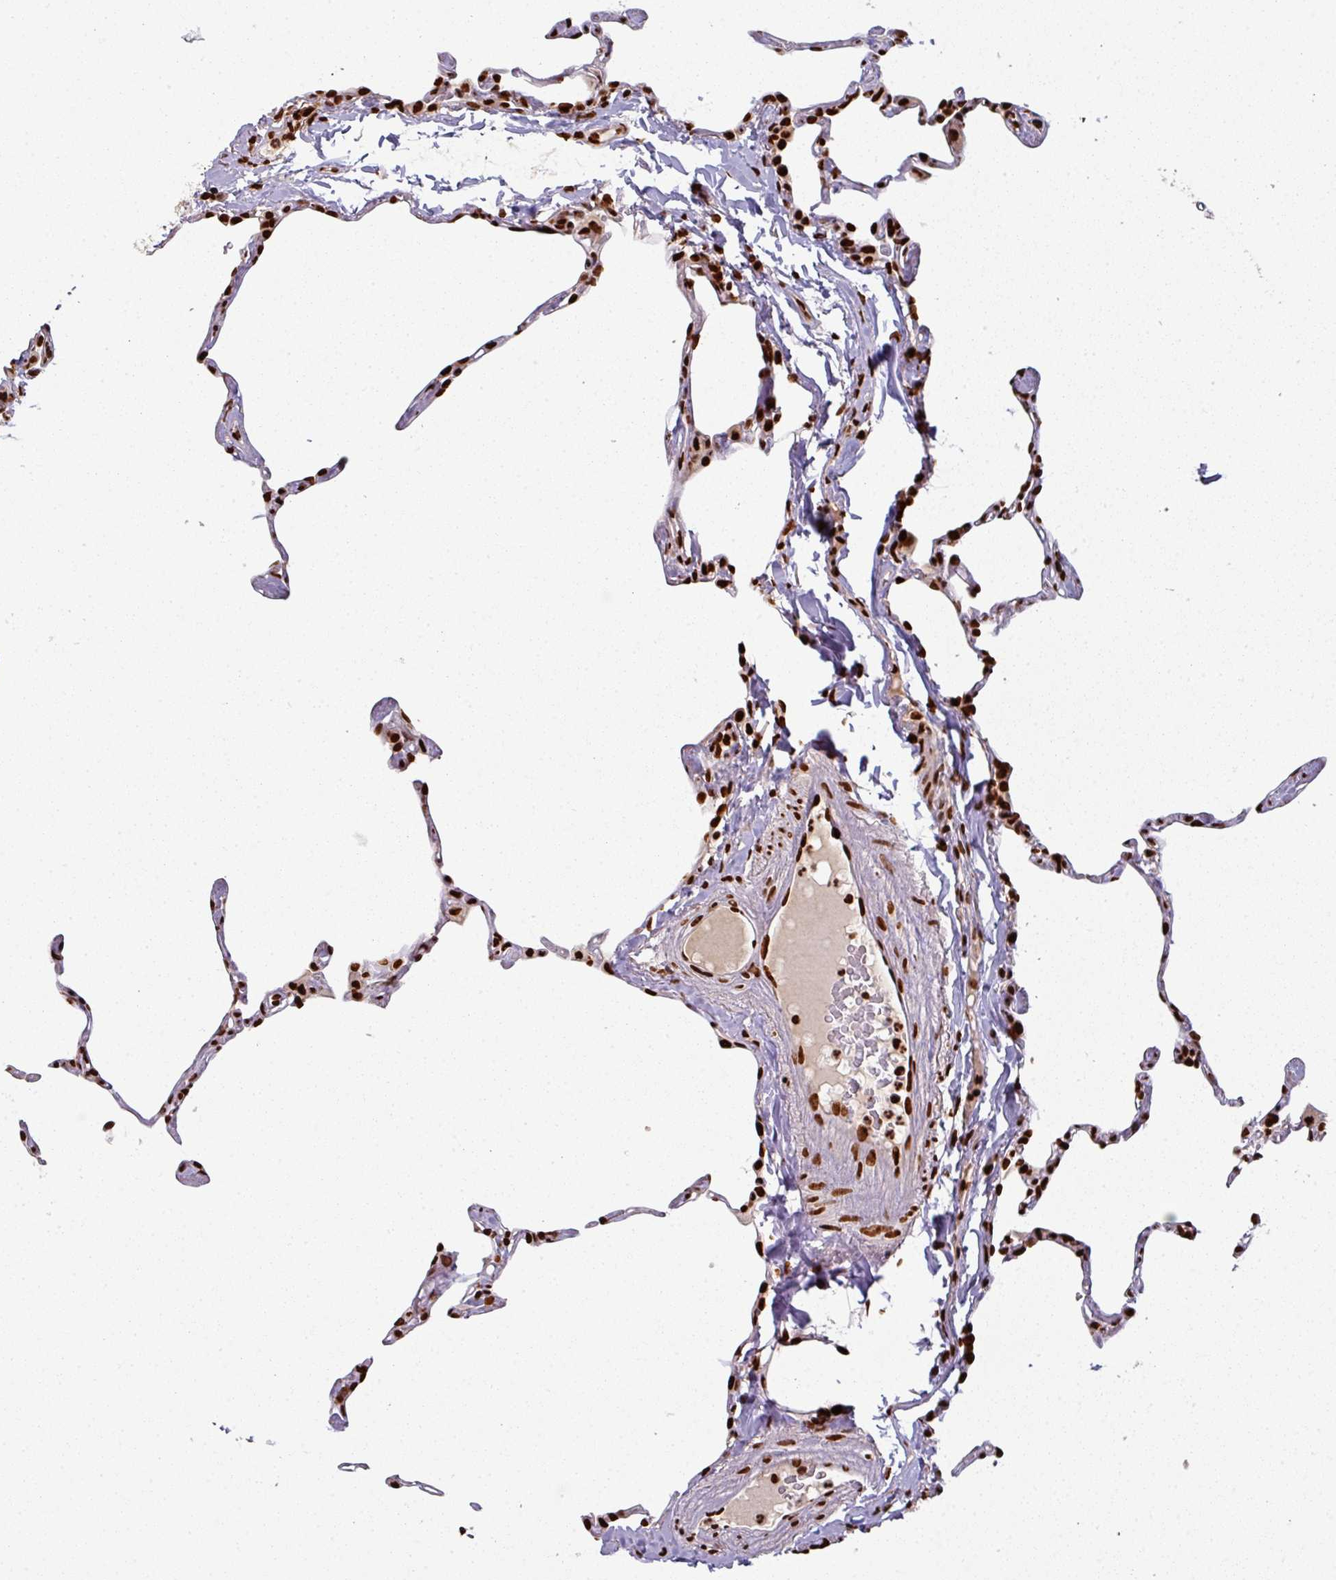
{"staining": {"intensity": "strong", "quantity": "25%-75%", "location": "nuclear"}, "tissue": "lung", "cell_type": "Alveolar cells", "image_type": "normal", "snomed": [{"axis": "morphology", "description": "Normal tissue, NOS"}, {"axis": "topography", "description": "Lung"}], "caption": "There is high levels of strong nuclear staining in alveolar cells of unremarkable lung, as demonstrated by immunohistochemical staining (brown color).", "gene": "SIK3", "patient": {"sex": "male", "age": 65}}